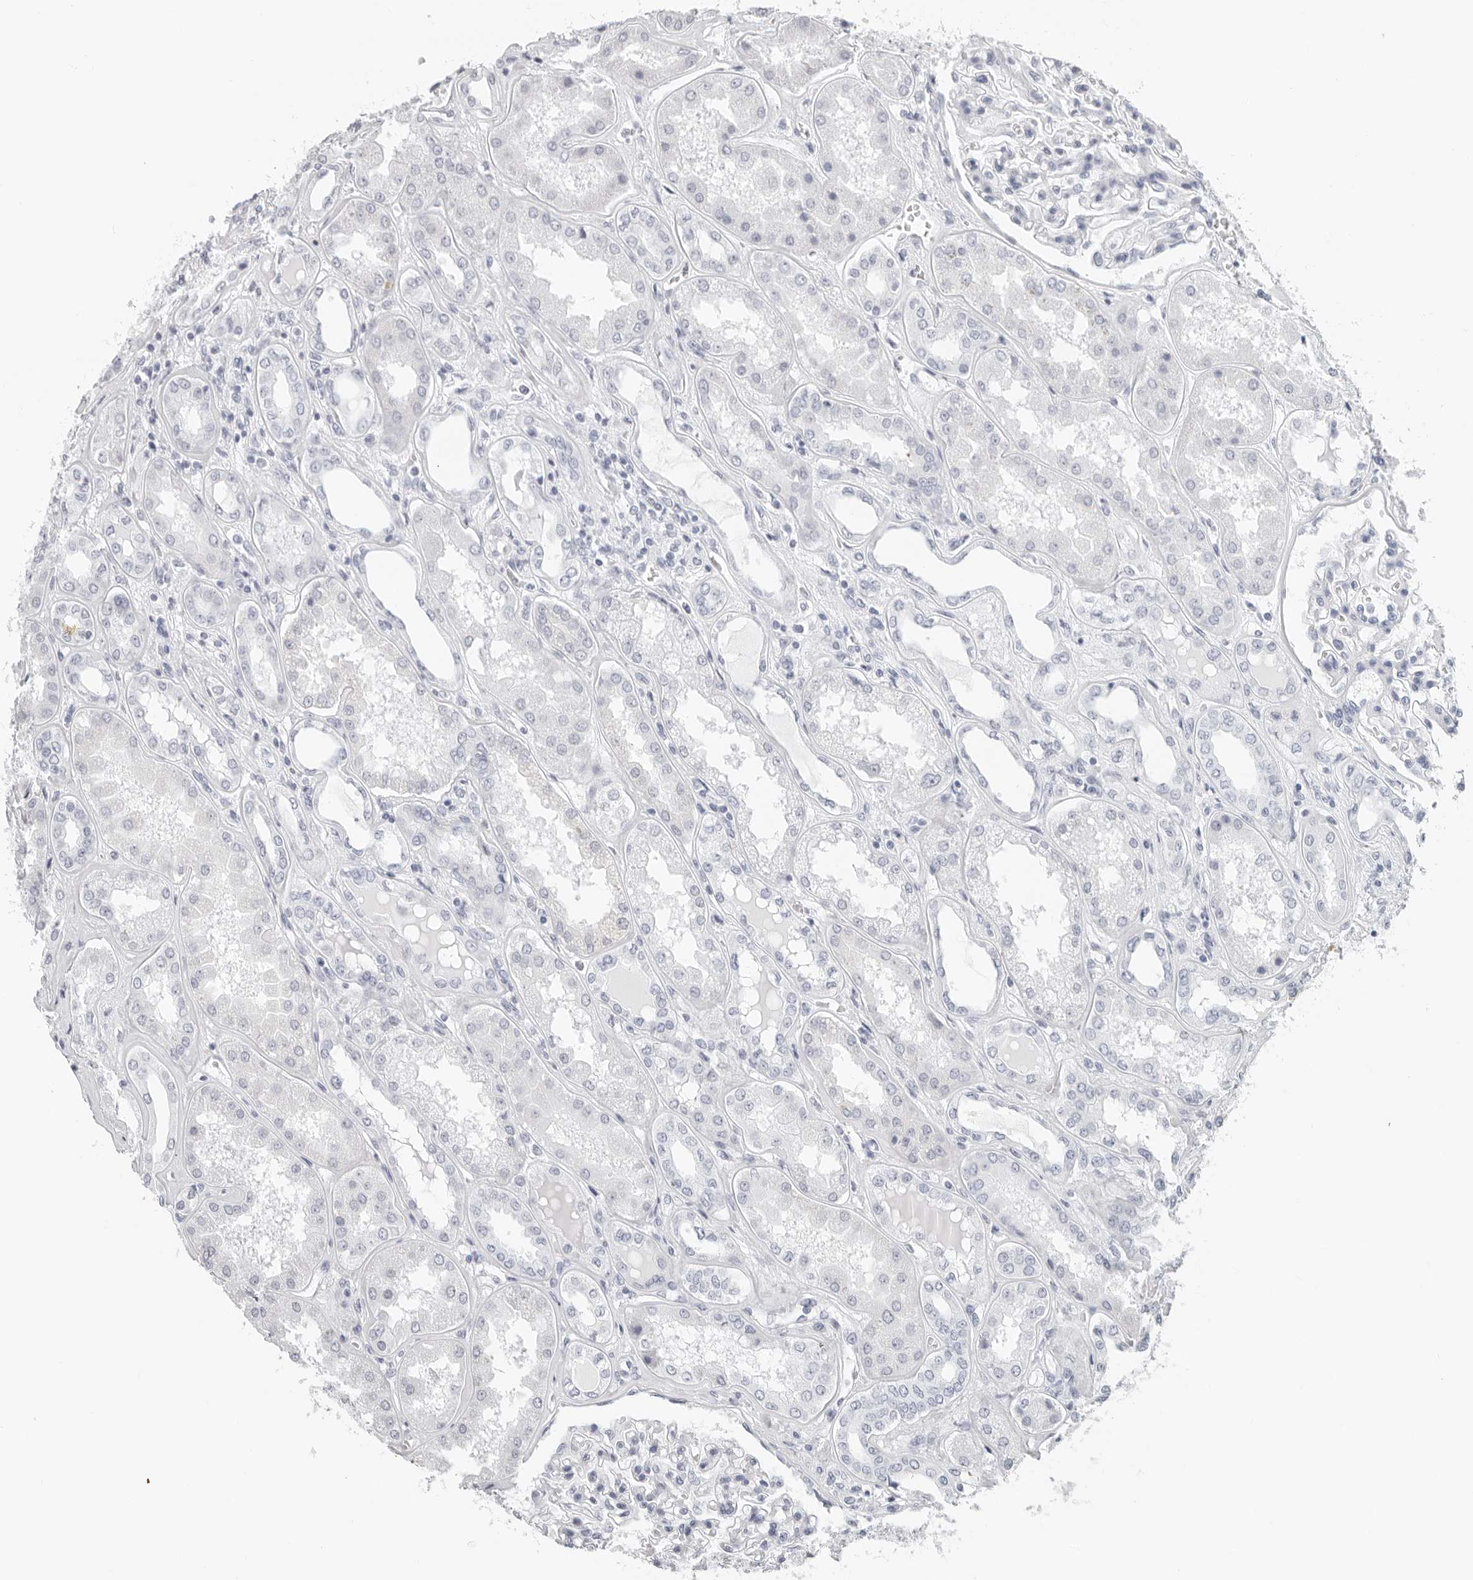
{"staining": {"intensity": "negative", "quantity": "none", "location": "none"}, "tissue": "kidney", "cell_type": "Cells in glomeruli", "image_type": "normal", "snomed": [{"axis": "morphology", "description": "Normal tissue, NOS"}, {"axis": "topography", "description": "Kidney"}], "caption": "The histopathology image shows no significant expression in cells in glomeruli of kidney. (DAB immunohistochemistry, high magnification).", "gene": "CST1", "patient": {"sex": "female", "age": 56}}